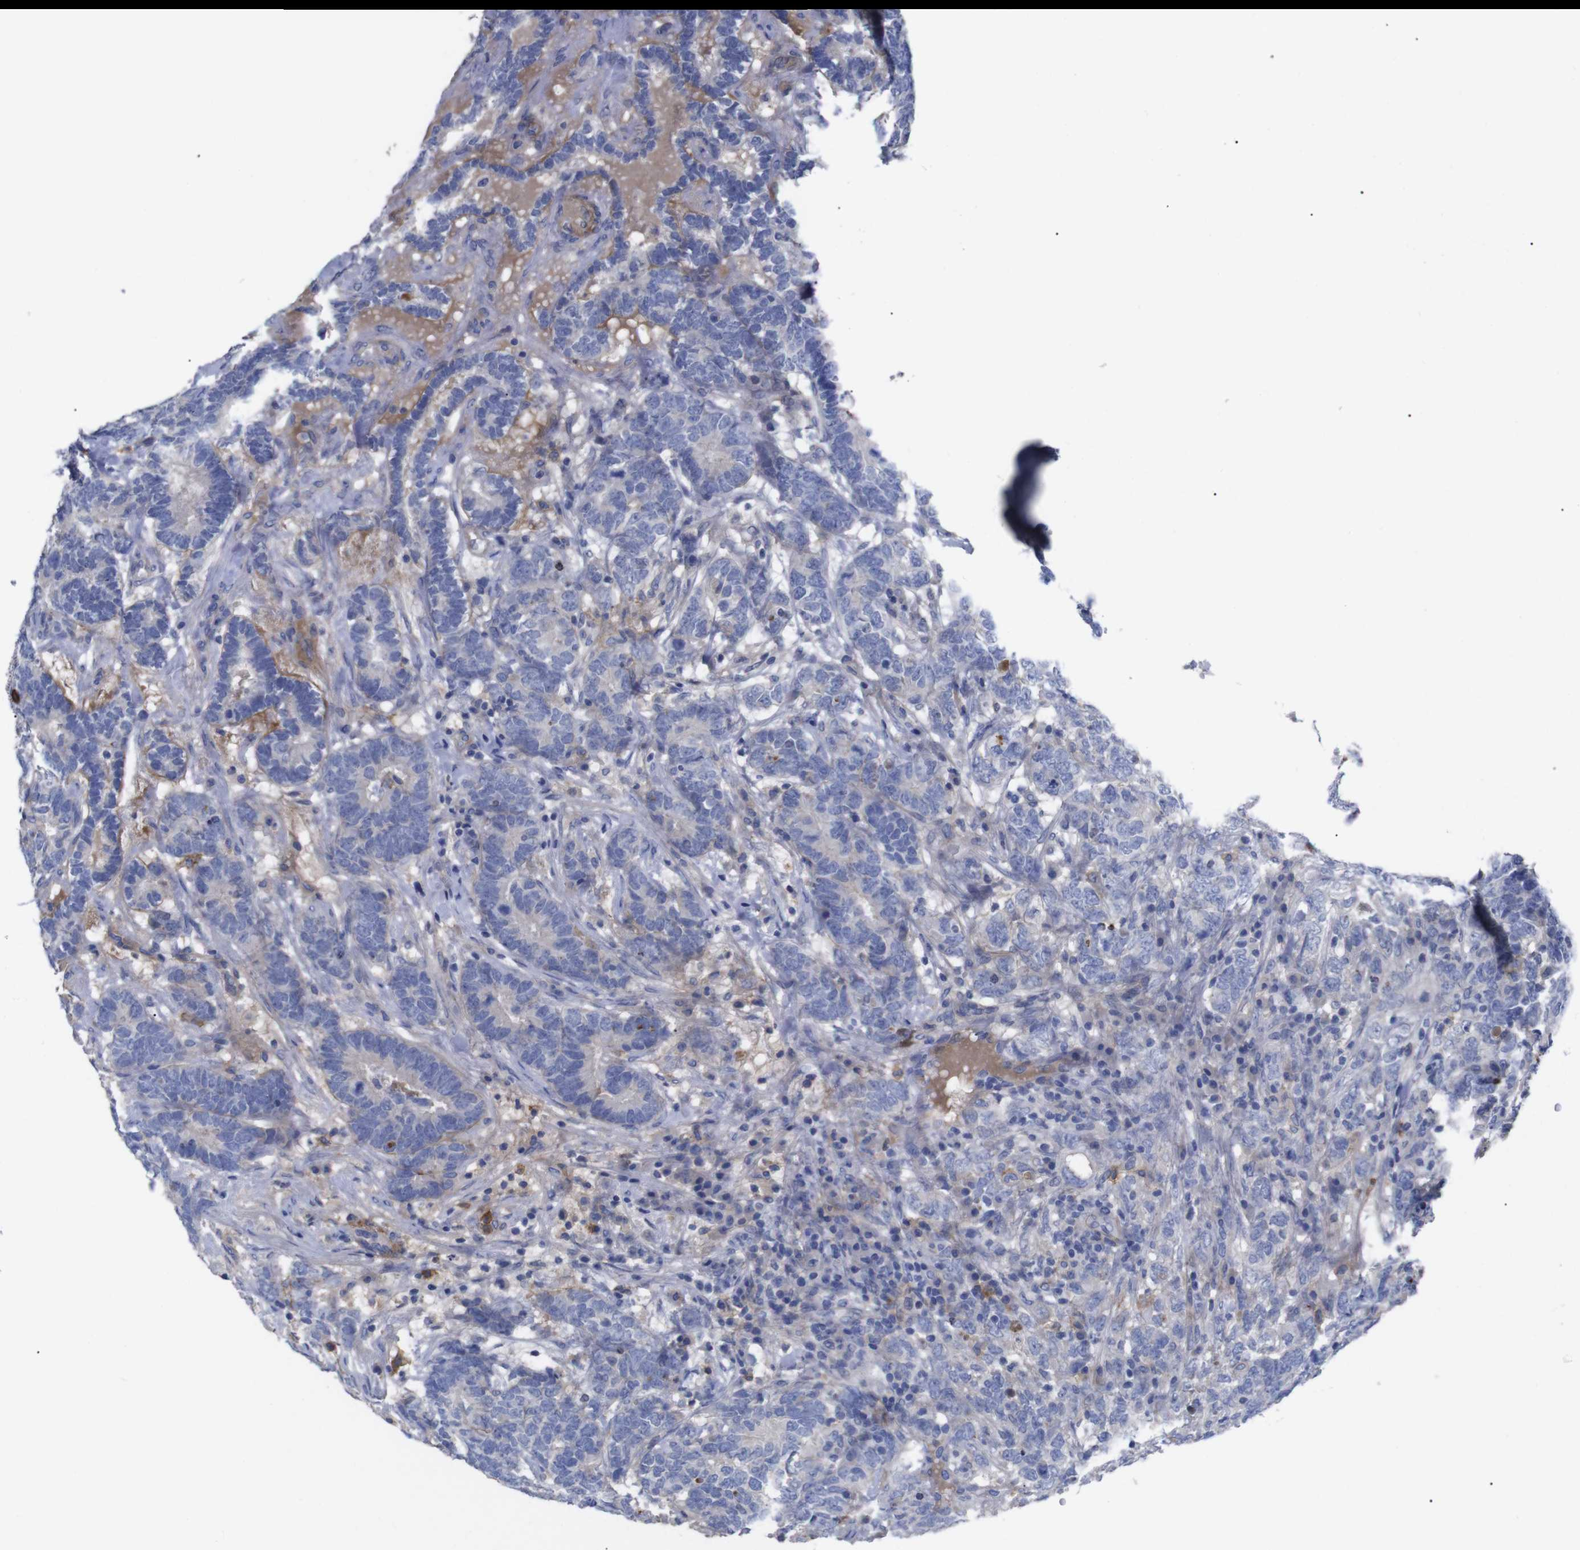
{"staining": {"intensity": "negative", "quantity": "none", "location": "none"}, "tissue": "testis cancer", "cell_type": "Tumor cells", "image_type": "cancer", "snomed": [{"axis": "morphology", "description": "Carcinoma, Embryonal, NOS"}, {"axis": "topography", "description": "Testis"}], "caption": "Testis cancer stained for a protein using IHC exhibits no expression tumor cells.", "gene": "C5AR1", "patient": {"sex": "male", "age": 26}}